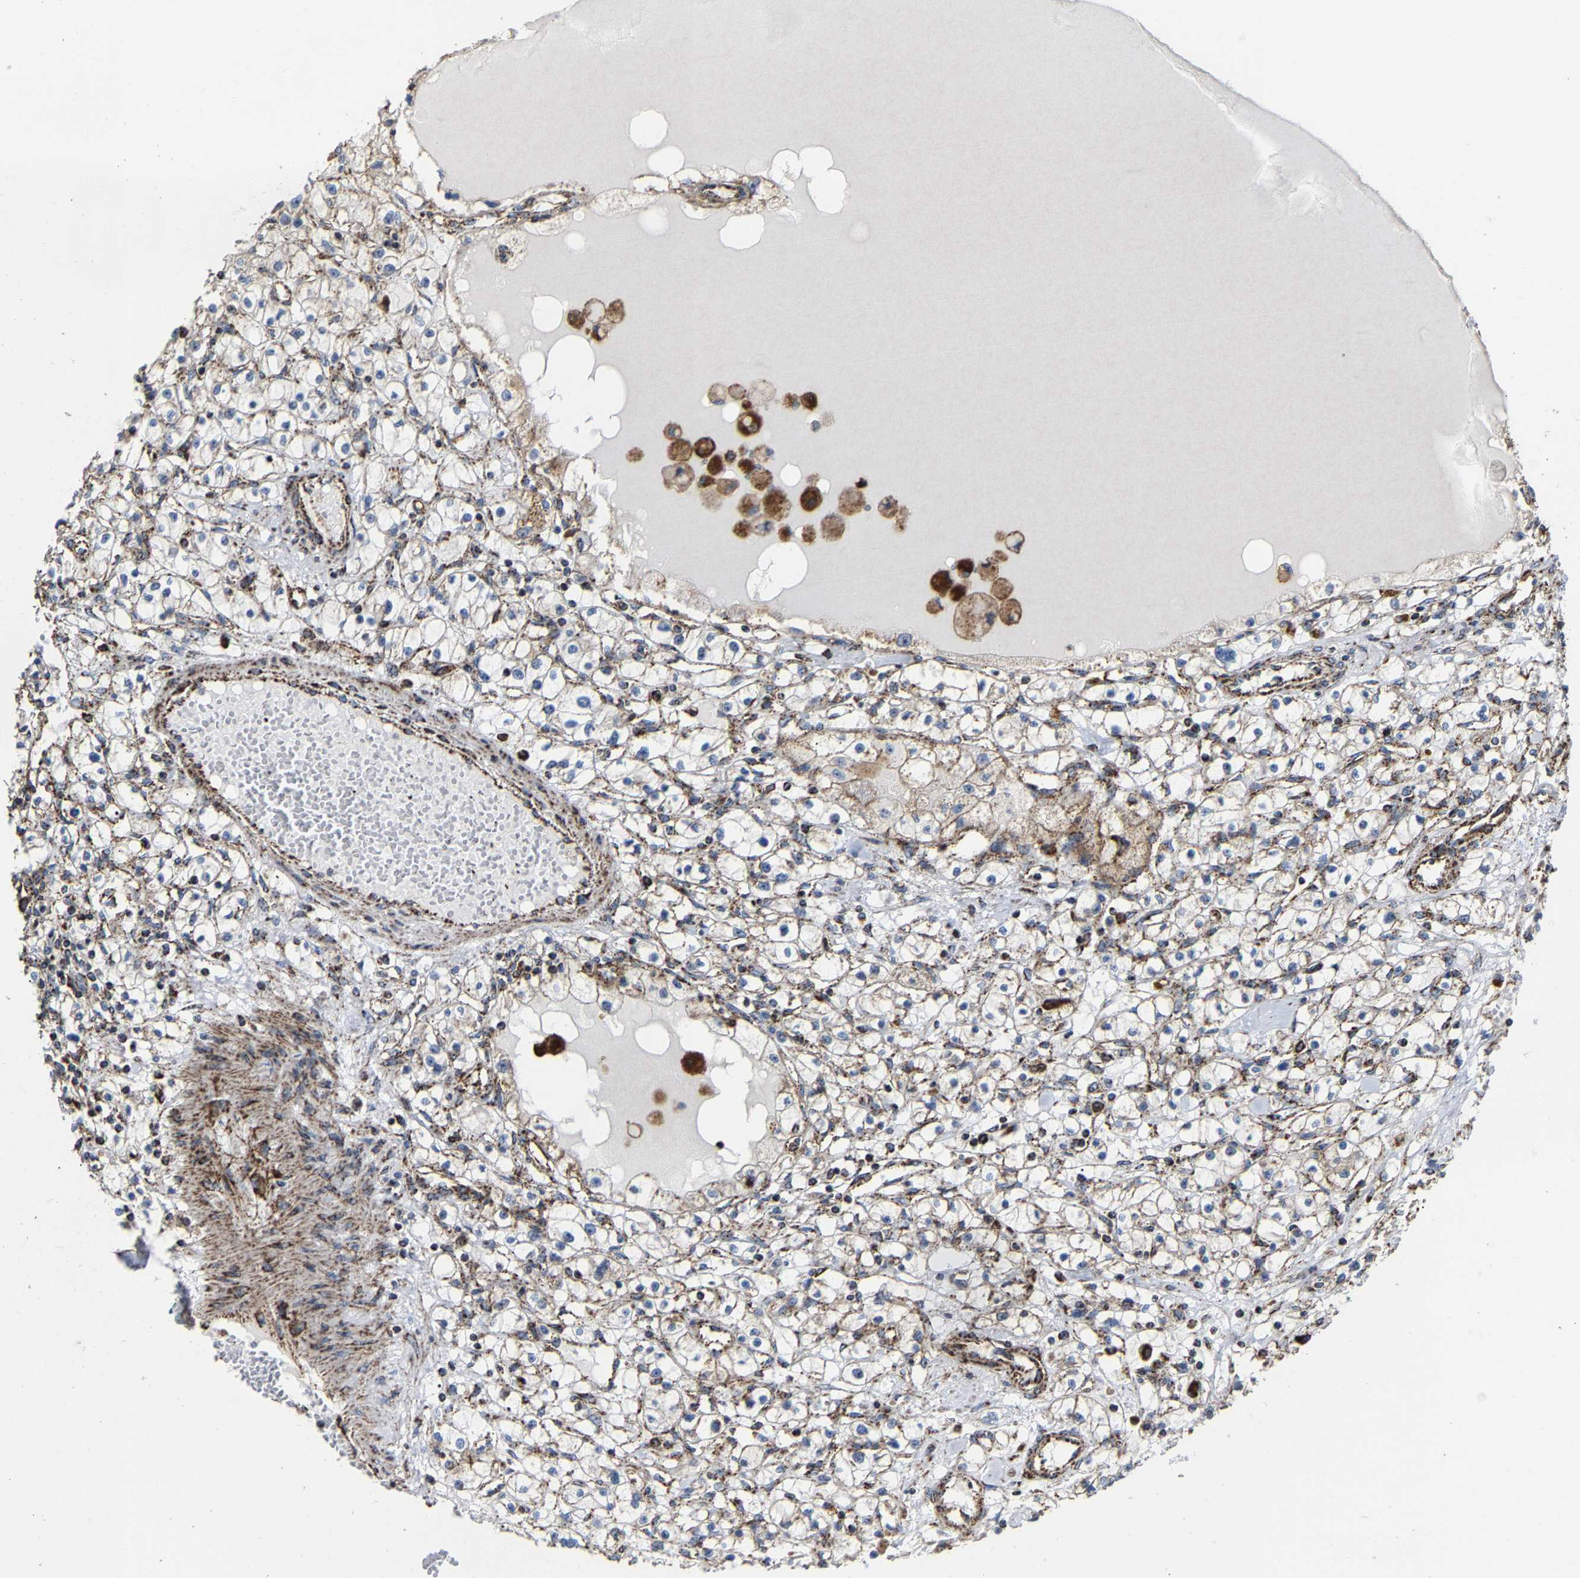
{"staining": {"intensity": "weak", "quantity": "<25%", "location": "cytoplasmic/membranous"}, "tissue": "renal cancer", "cell_type": "Tumor cells", "image_type": "cancer", "snomed": [{"axis": "morphology", "description": "Adenocarcinoma, NOS"}, {"axis": "topography", "description": "Kidney"}], "caption": "This is a image of immunohistochemistry staining of renal adenocarcinoma, which shows no positivity in tumor cells. (Brightfield microscopy of DAB (3,3'-diaminobenzidine) IHC at high magnification).", "gene": "NDUFV3", "patient": {"sex": "male", "age": 56}}